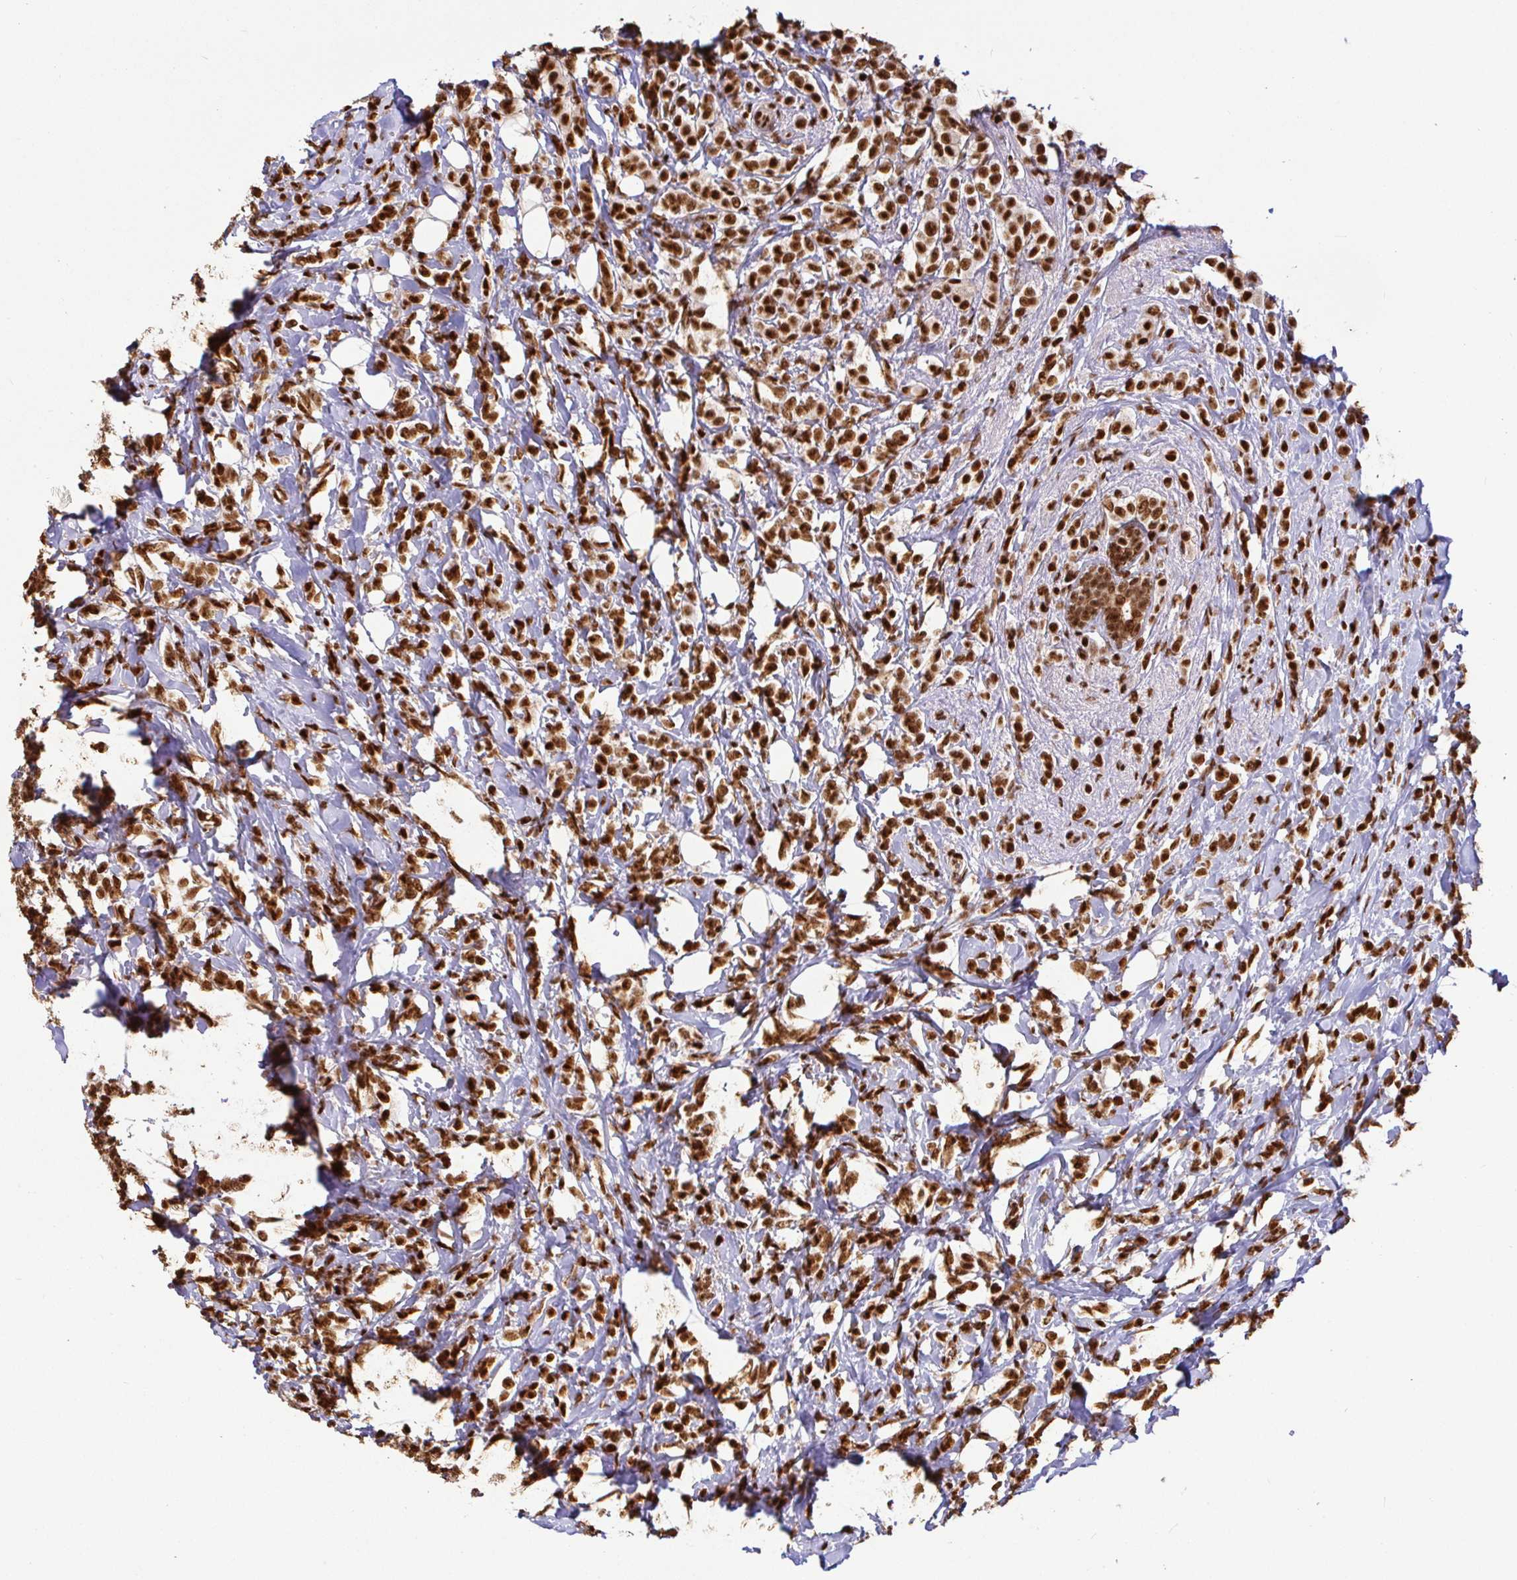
{"staining": {"intensity": "strong", "quantity": ">75%", "location": "nuclear"}, "tissue": "breast cancer", "cell_type": "Tumor cells", "image_type": "cancer", "snomed": [{"axis": "morphology", "description": "Lobular carcinoma"}, {"axis": "topography", "description": "Breast"}], "caption": "Protein expression analysis of breast cancer (lobular carcinoma) shows strong nuclear positivity in approximately >75% of tumor cells.", "gene": "SP3", "patient": {"sex": "female", "age": 49}}